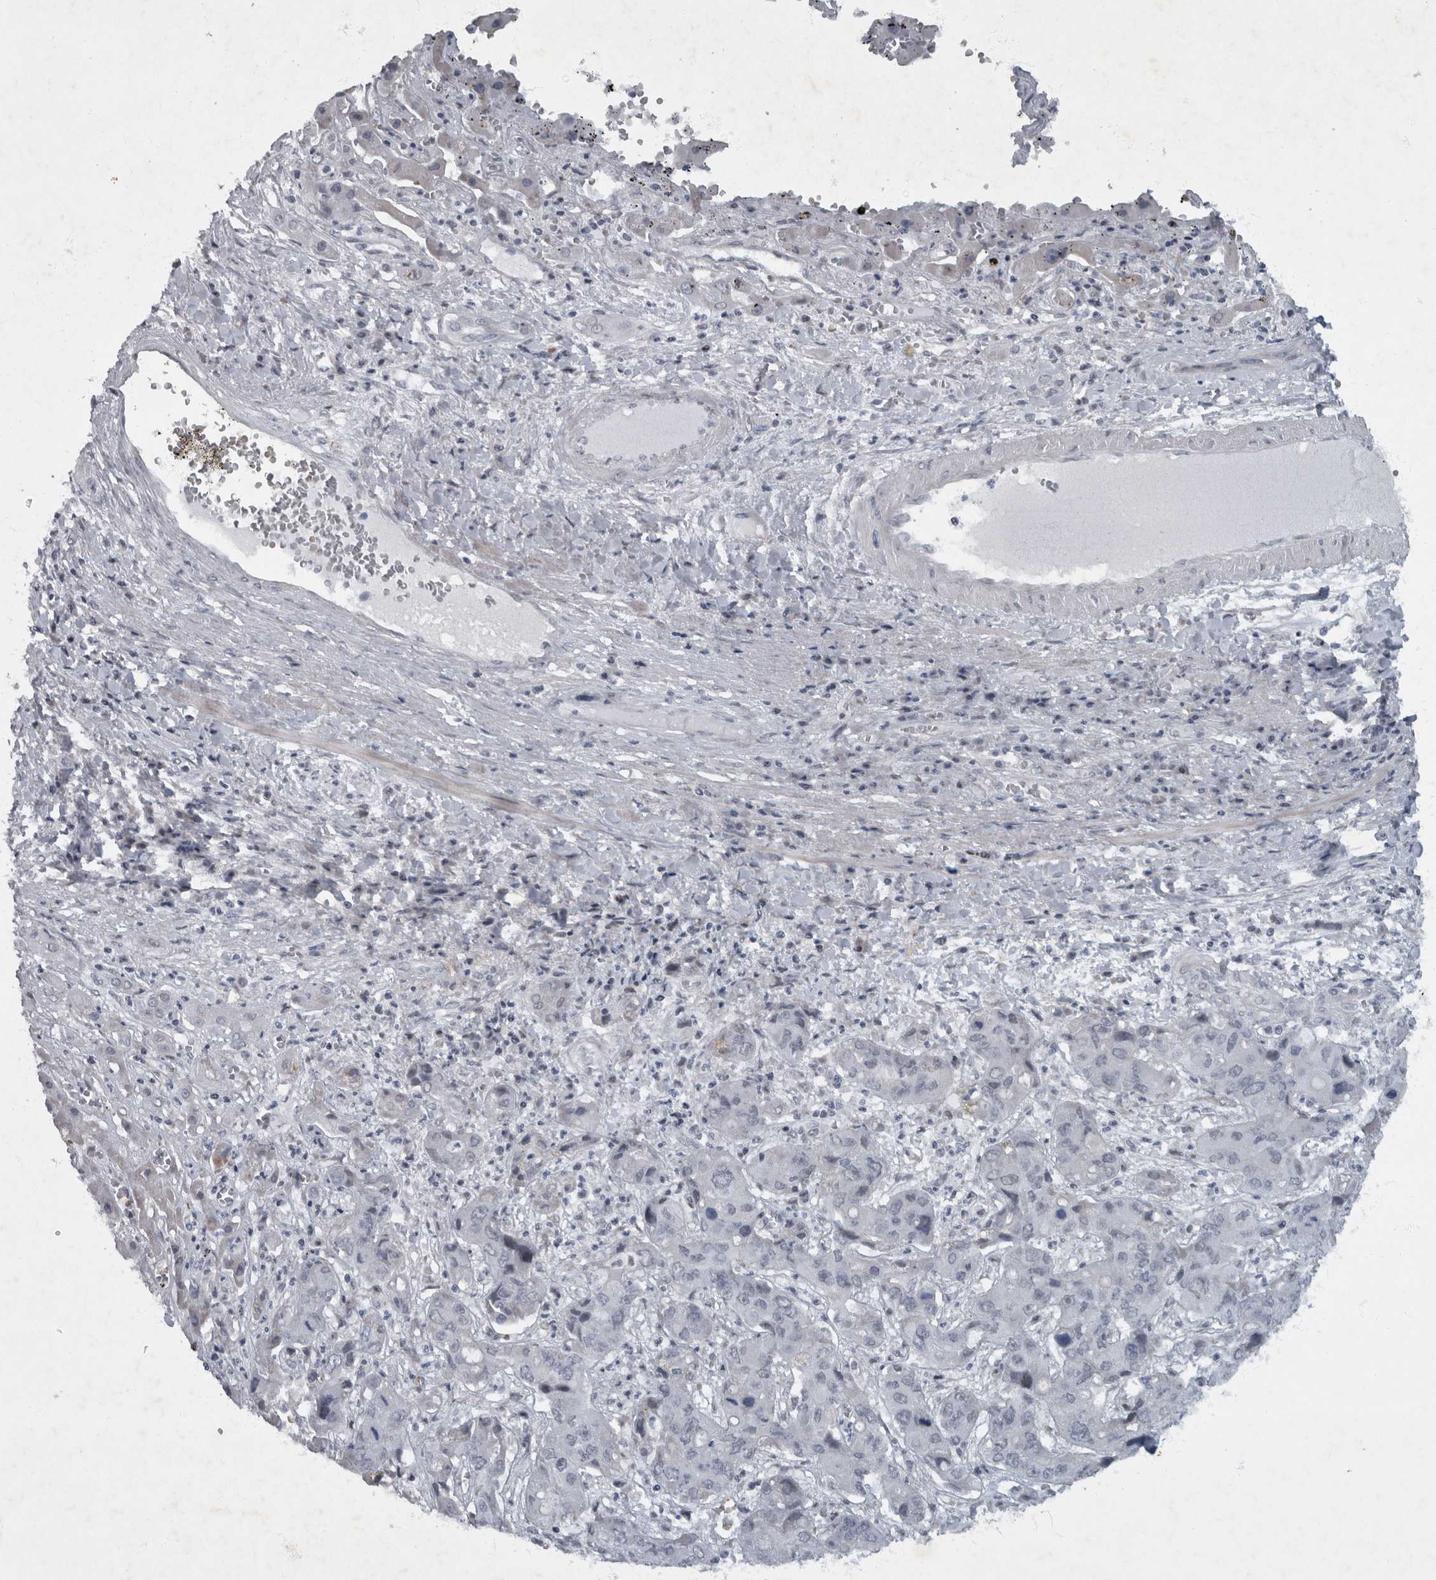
{"staining": {"intensity": "negative", "quantity": "none", "location": "none"}, "tissue": "liver cancer", "cell_type": "Tumor cells", "image_type": "cancer", "snomed": [{"axis": "morphology", "description": "Cholangiocarcinoma"}, {"axis": "topography", "description": "Liver"}], "caption": "A histopathology image of human liver cancer is negative for staining in tumor cells.", "gene": "WDR33", "patient": {"sex": "male", "age": 67}}